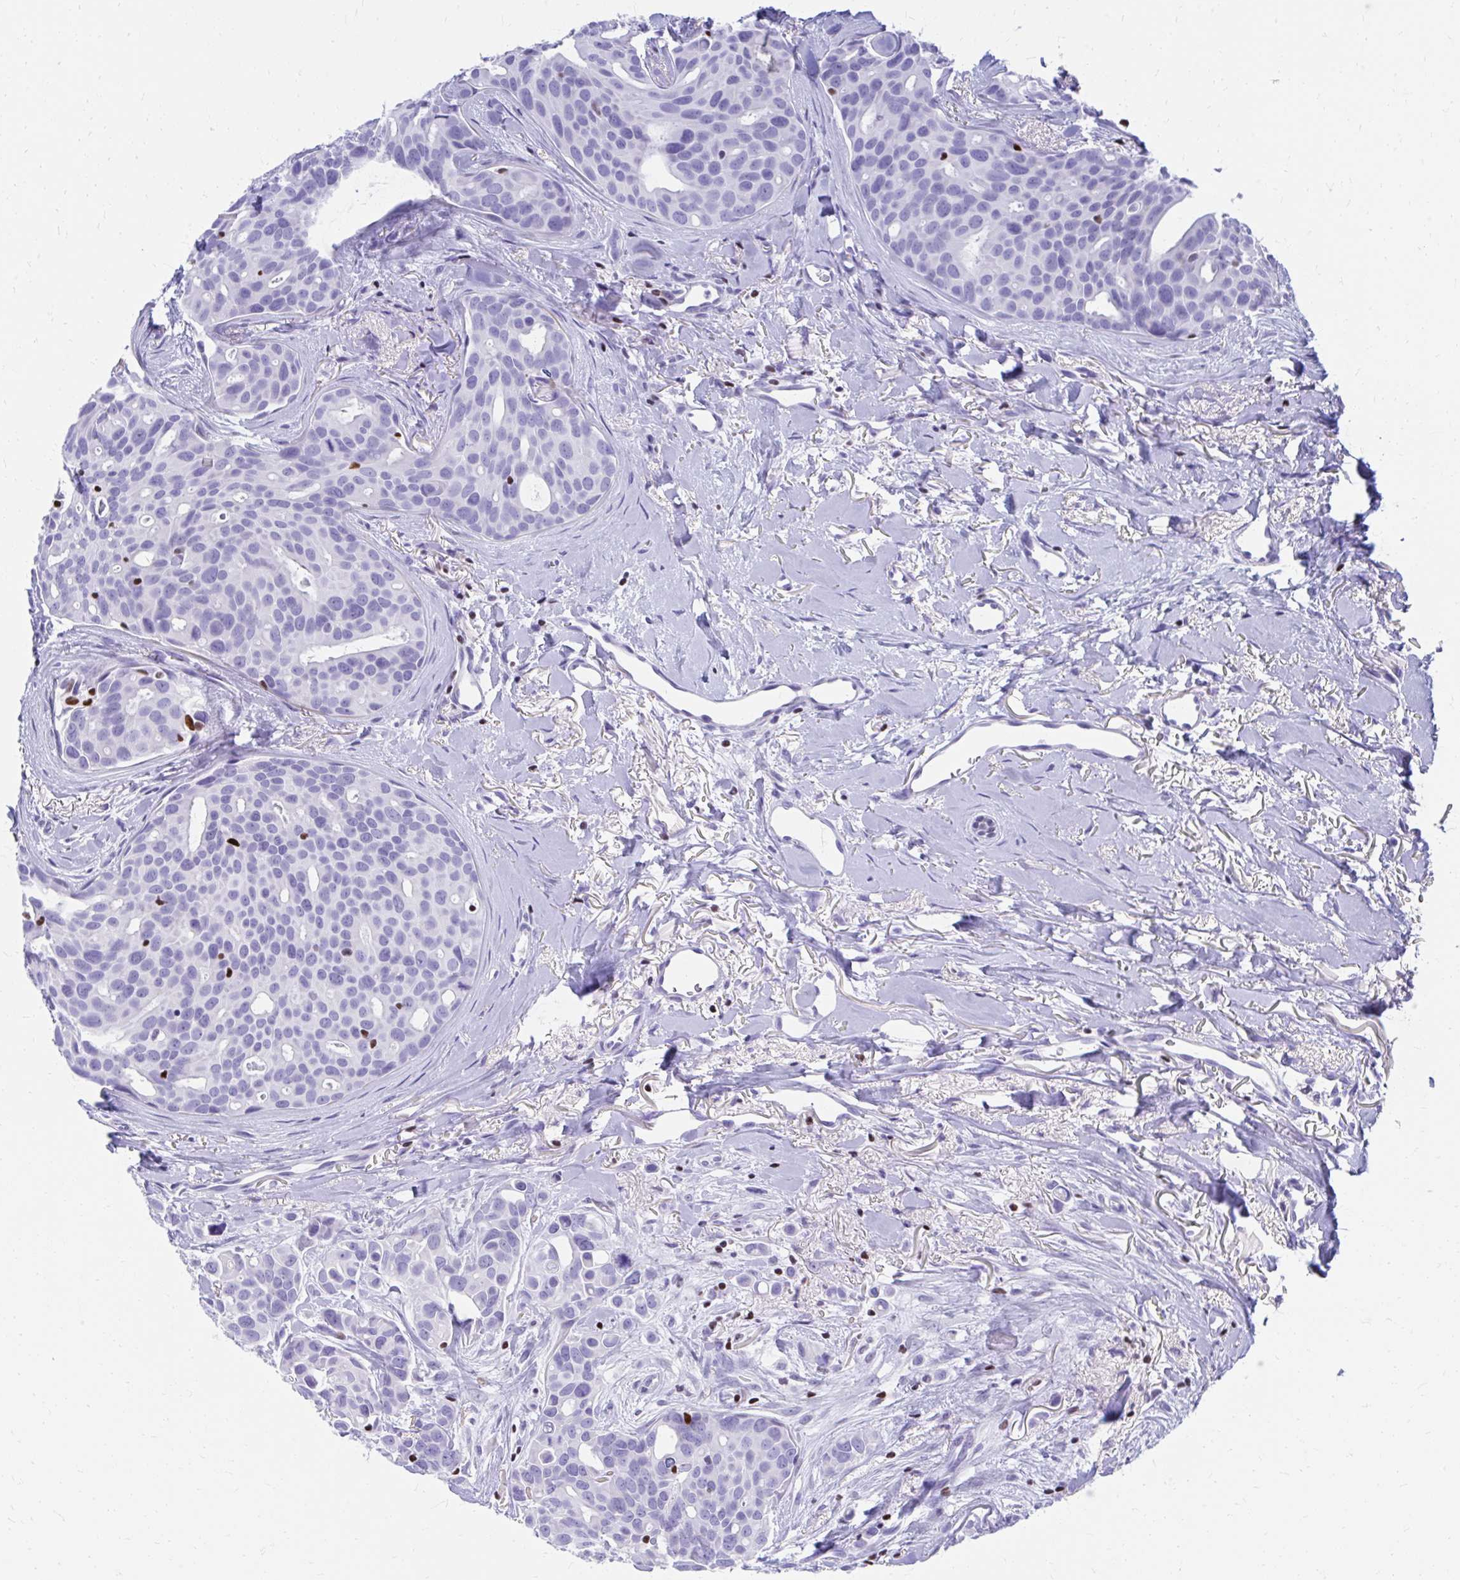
{"staining": {"intensity": "negative", "quantity": "none", "location": "none"}, "tissue": "breast cancer", "cell_type": "Tumor cells", "image_type": "cancer", "snomed": [{"axis": "morphology", "description": "Duct carcinoma"}, {"axis": "topography", "description": "Breast"}], "caption": "There is no significant staining in tumor cells of breast cancer (infiltrating ductal carcinoma).", "gene": "RUNX3", "patient": {"sex": "female", "age": 54}}